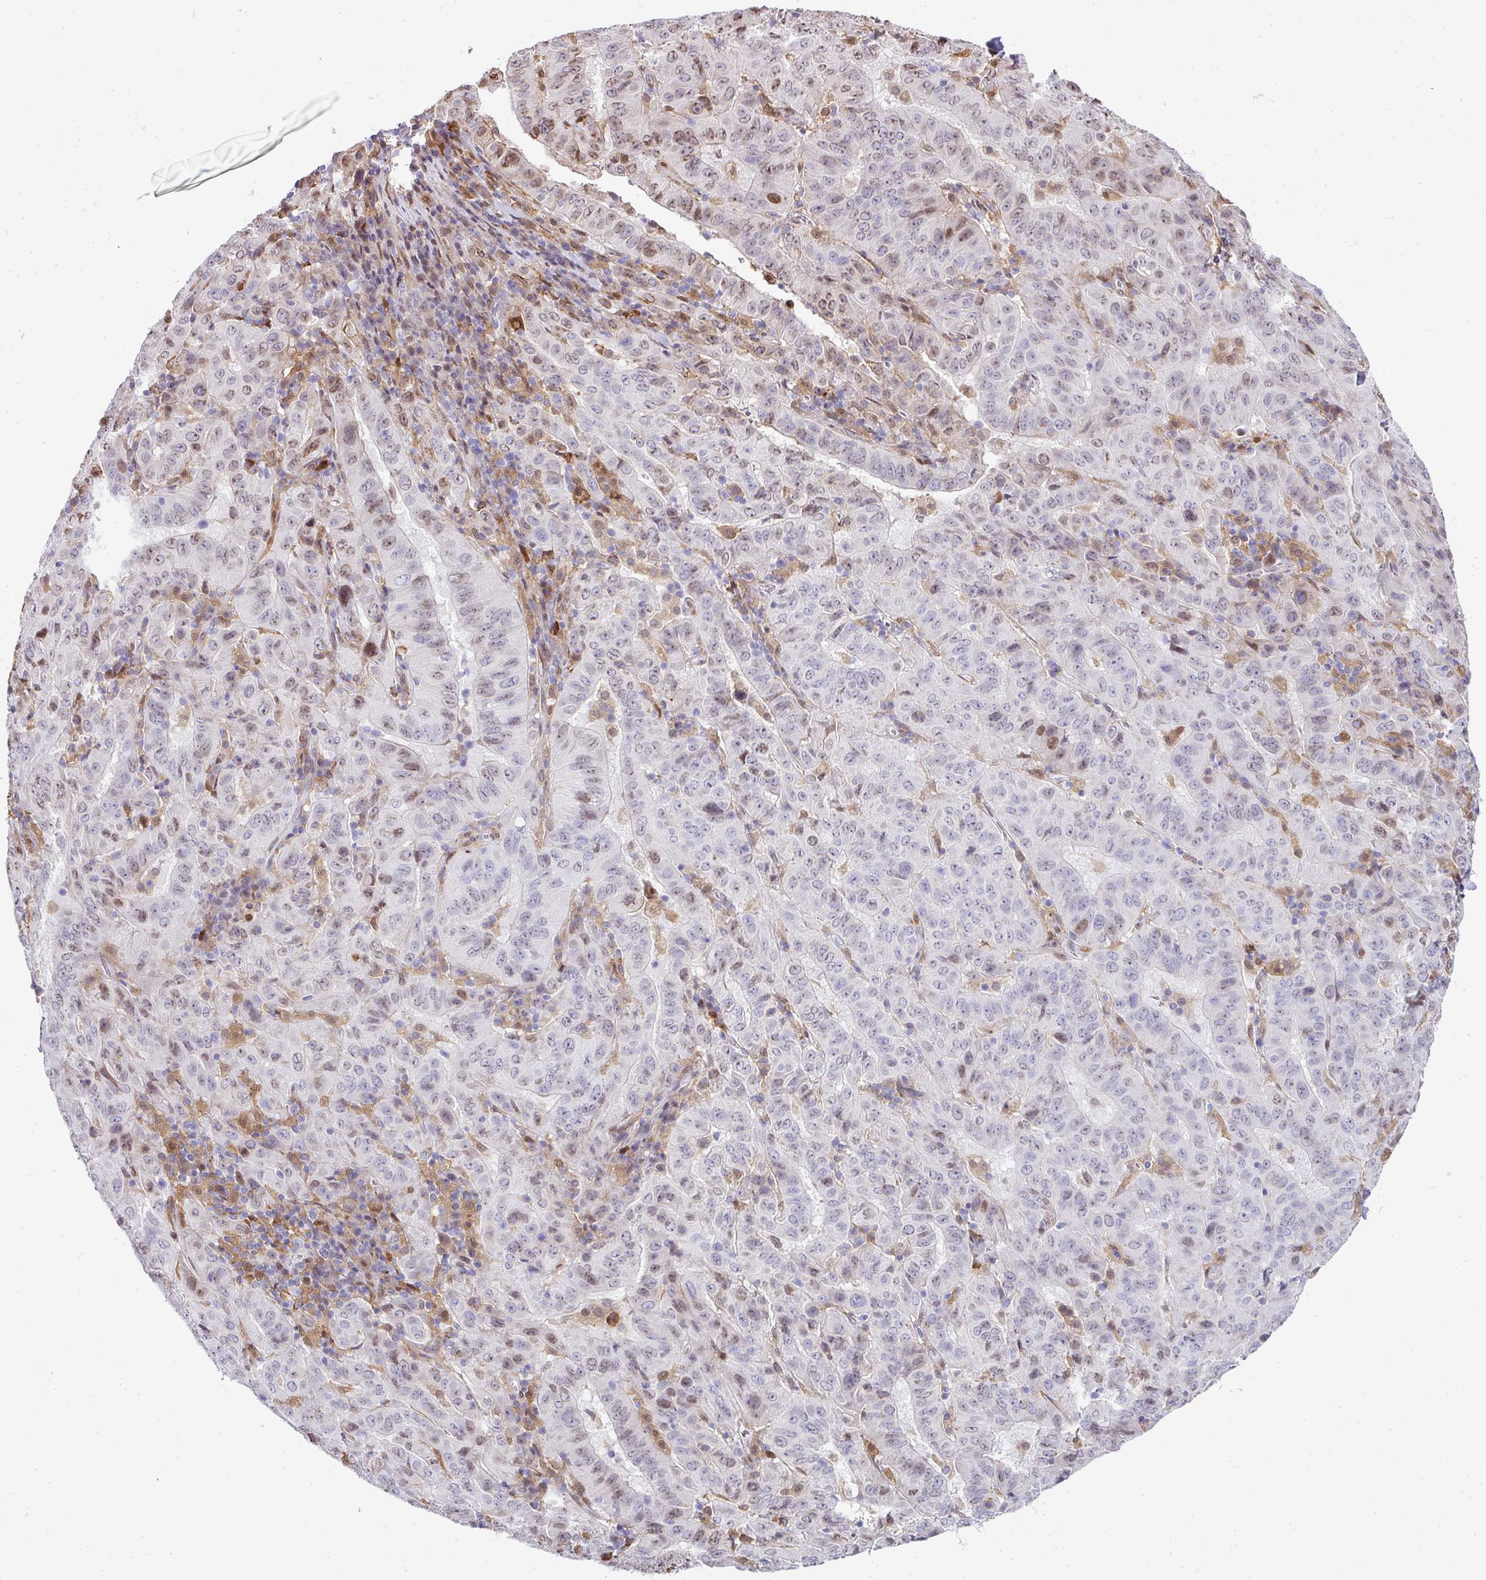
{"staining": {"intensity": "weak", "quantity": "<25%", "location": "cytoplasmic/membranous,nuclear"}, "tissue": "pancreatic cancer", "cell_type": "Tumor cells", "image_type": "cancer", "snomed": [{"axis": "morphology", "description": "Adenocarcinoma, NOS"}, {"axis": "topography", "description": "Pancreas"}], "caption": "Immunohistochemistry (IHC) of pancreatic cancer exhibits no expression in tumor cells.", "gene": "PLK1", "patient": {"sex": "male", "age": 63}}